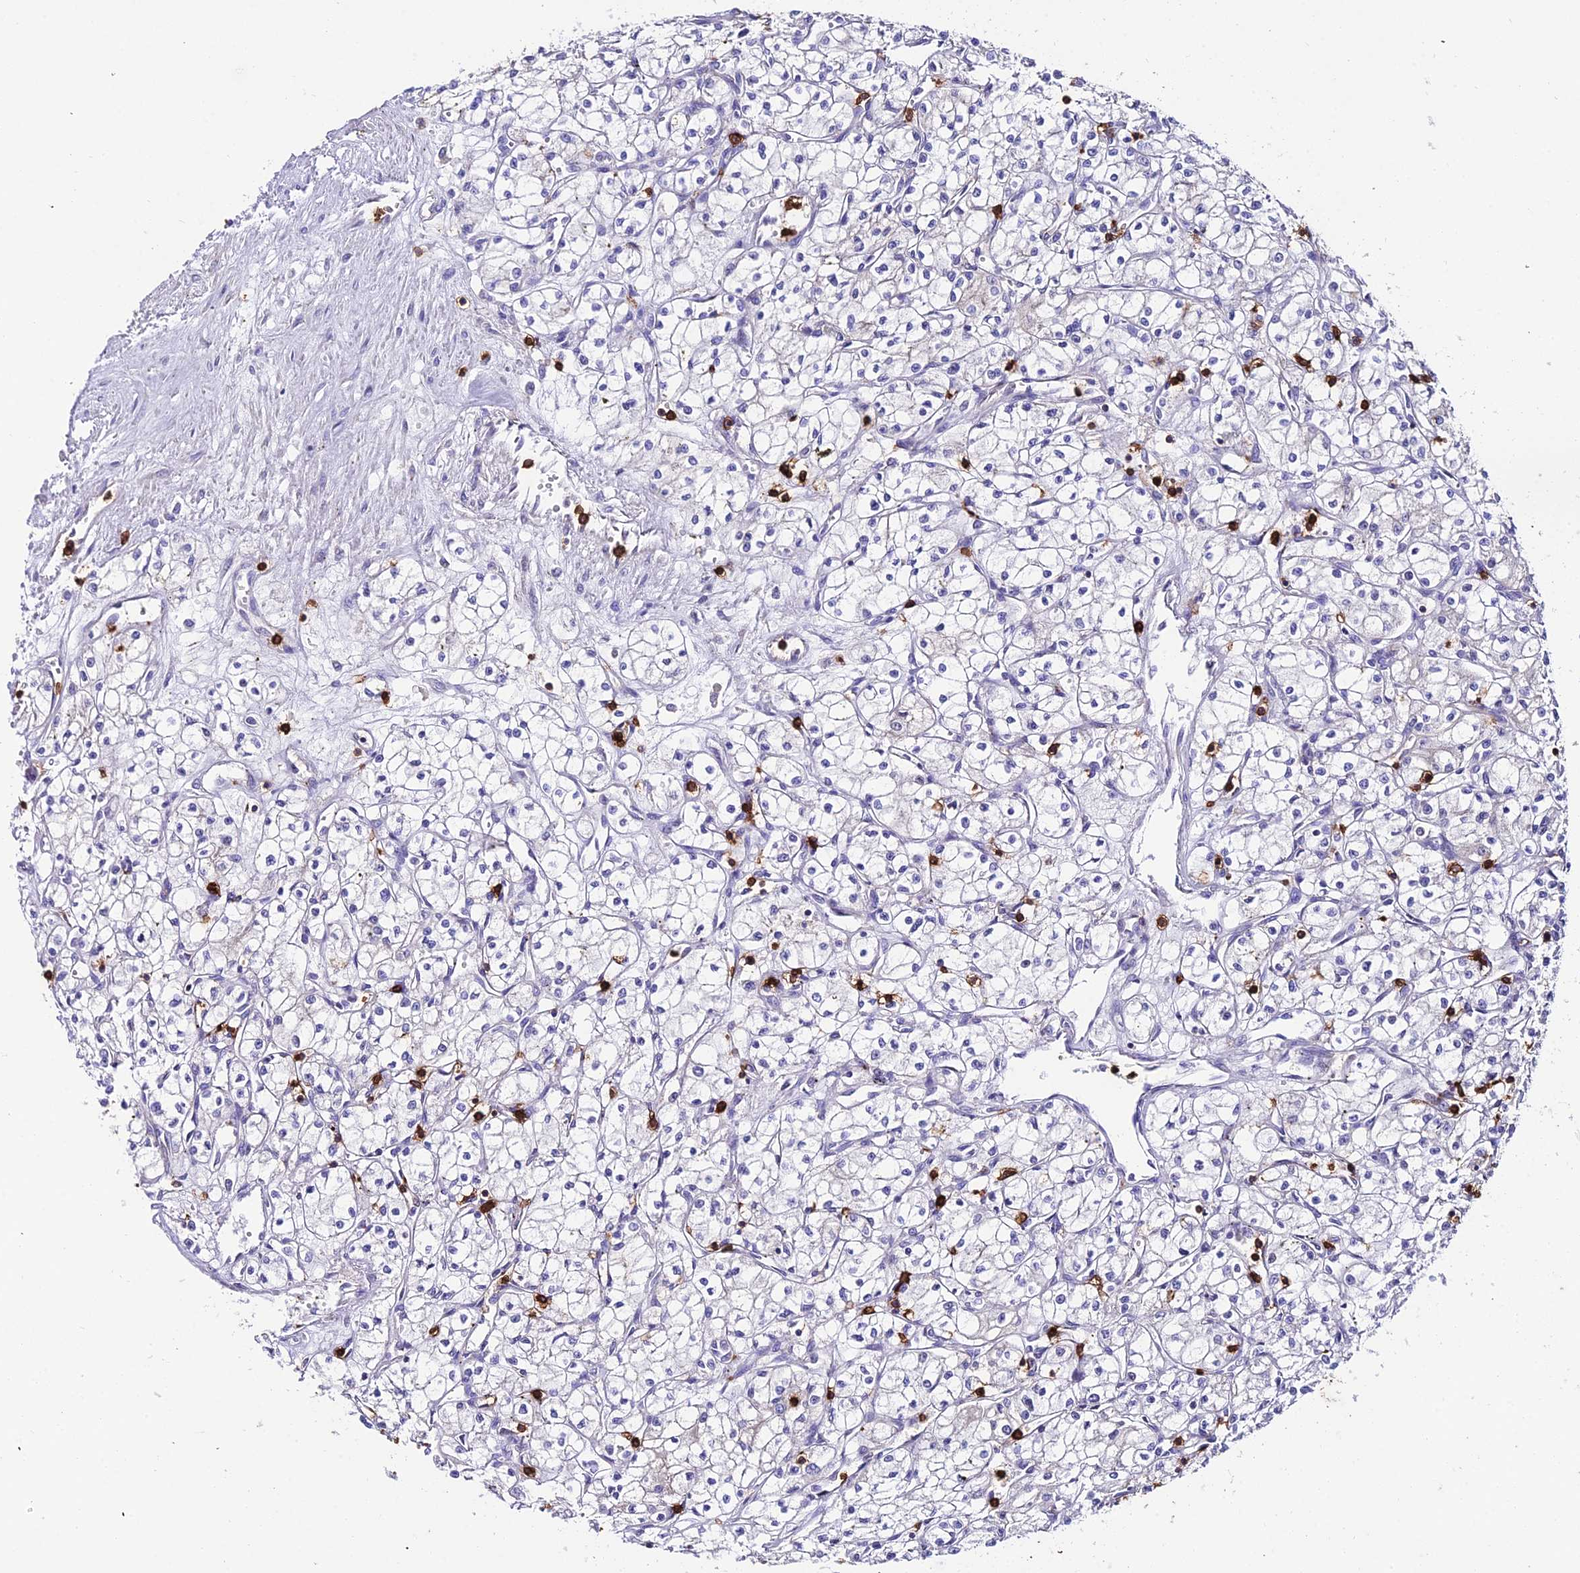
{"staining": {"intensity": "negative", "quantity": "none", "location": "none"}, "tissue": "renal cancer", "cell_type": "Tumor cells", "image_type": "cancer", "snomed": [{"axis": "morphology", "description": "Adenocarcinoma, NOS"}, {"axis": "topography", "description": "Kidney"}], "caption": "Immunohistochemical staining of adenocarcinoma (renal) demonstrates no significant staining in tumor cells.", "gene": "PTPRCAP", "patient": {"sex": "male", "age": 59}}